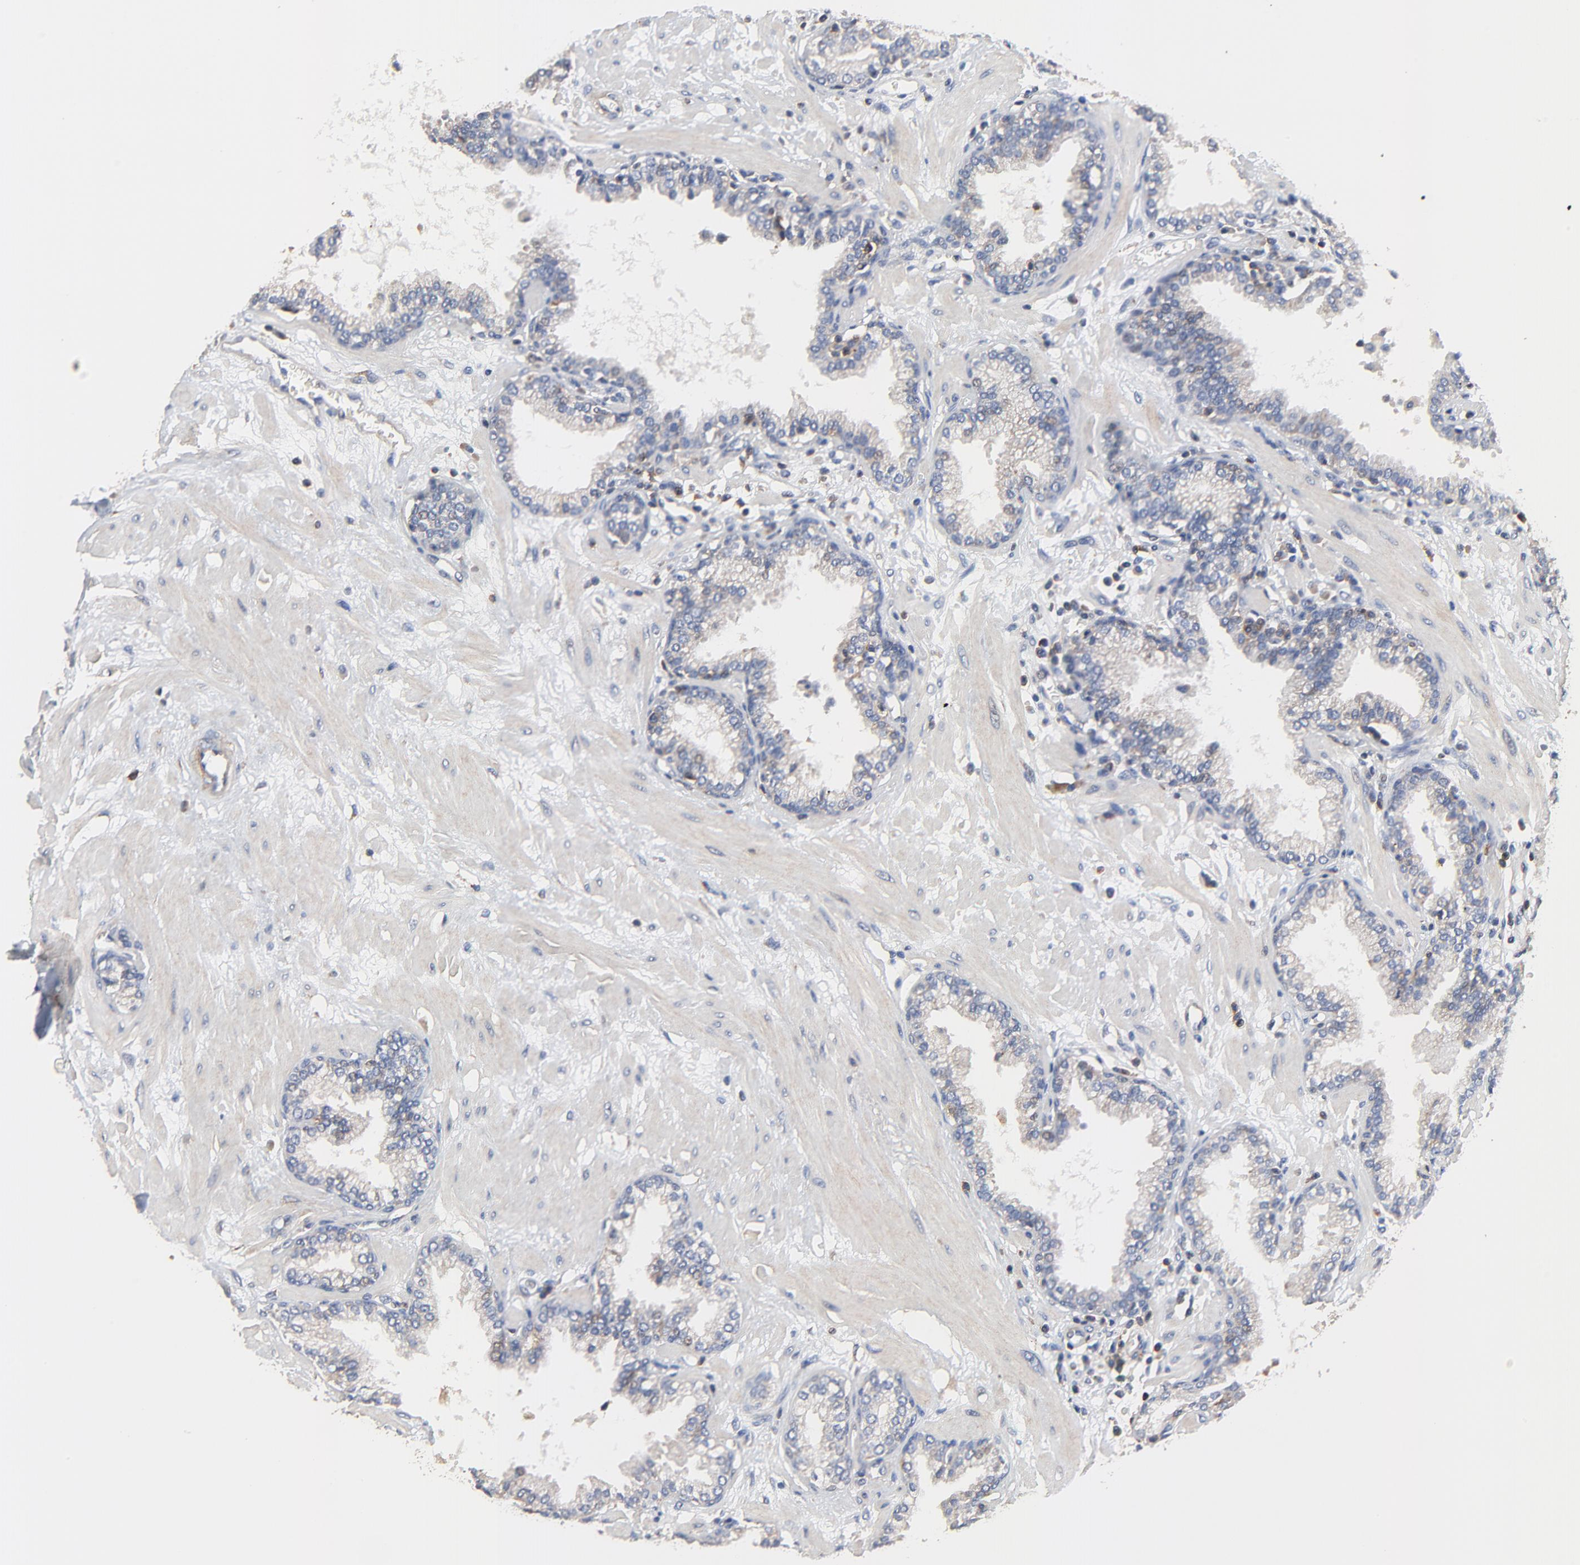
{"staining": {"intensity": "weak", "quantity": "25%-75%", "location": "cytoplasmic/membranous"}, "tissue": "prostate", "cell_type": "Glandular cells", "image_type": "normal", "snomed": [{"axis": "morphology", "description": "Normal tissue, NOS"}, {"axis": "topography", "description": "Prostate"}], "caption": "Protein staining by IHC demonstrates weak cytoplasmic/membranous expression in about 25%-75% of glandular cells in unremarkable prostate.", "gene": "SKAP1", "patient": {"sex": "male", "age": 64}}